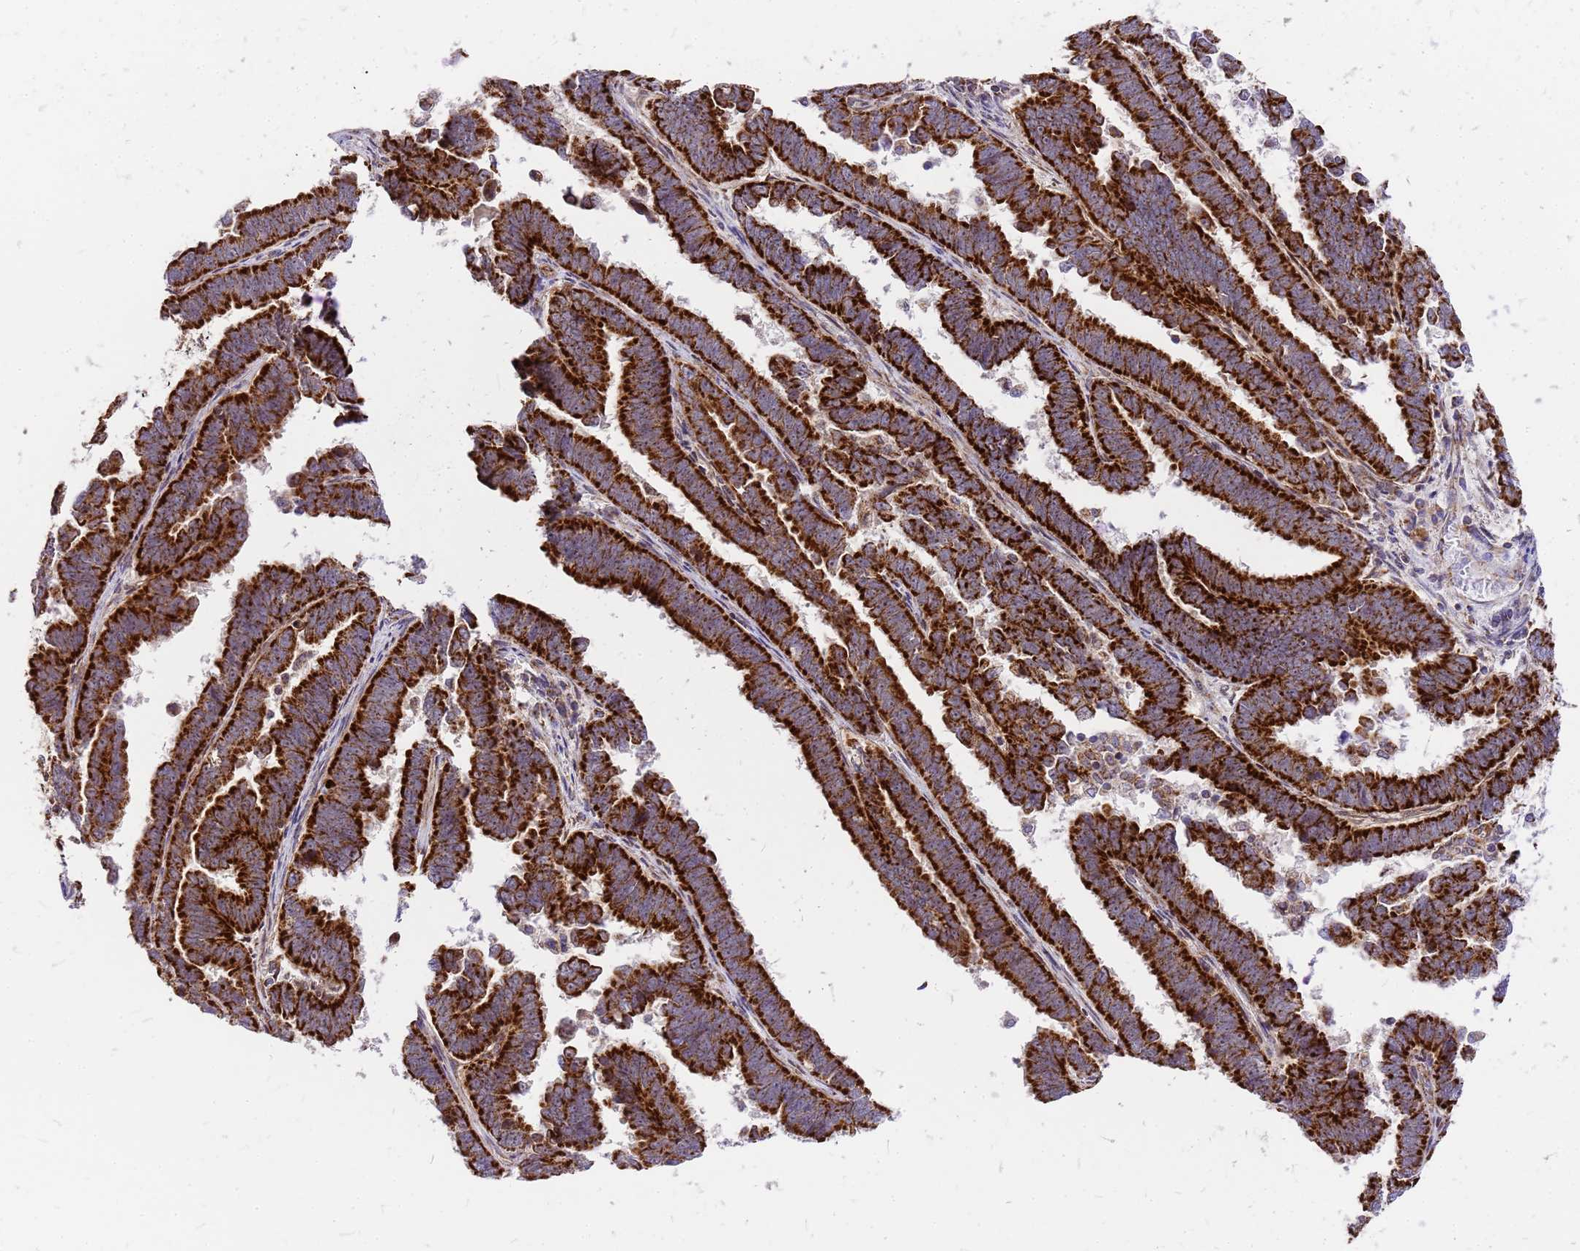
{"staining": {"intensity": "strong", "quantity": ">75%", "location": "cytoplasmic/membranous"}, "tissue": "endometrial cancer", "cell_type": "Tumor cells", "image_type": "cancer", "snomed": [{"axis": "morphology", "description": "Adenocarcinoma, NOS"}, {"axis": "topography", "description": "Endometrium"}], "caption": "Tumor cells reveal high levels of strong cytoplasmic/membranous staining in approximately >75% of cells in human adenocarcinoma (endometrial). (Brightfield microscopy of DAB IHC at high magnification).", "gene": "MRPS26", "patient": {"sex": "female", "age": 75}}